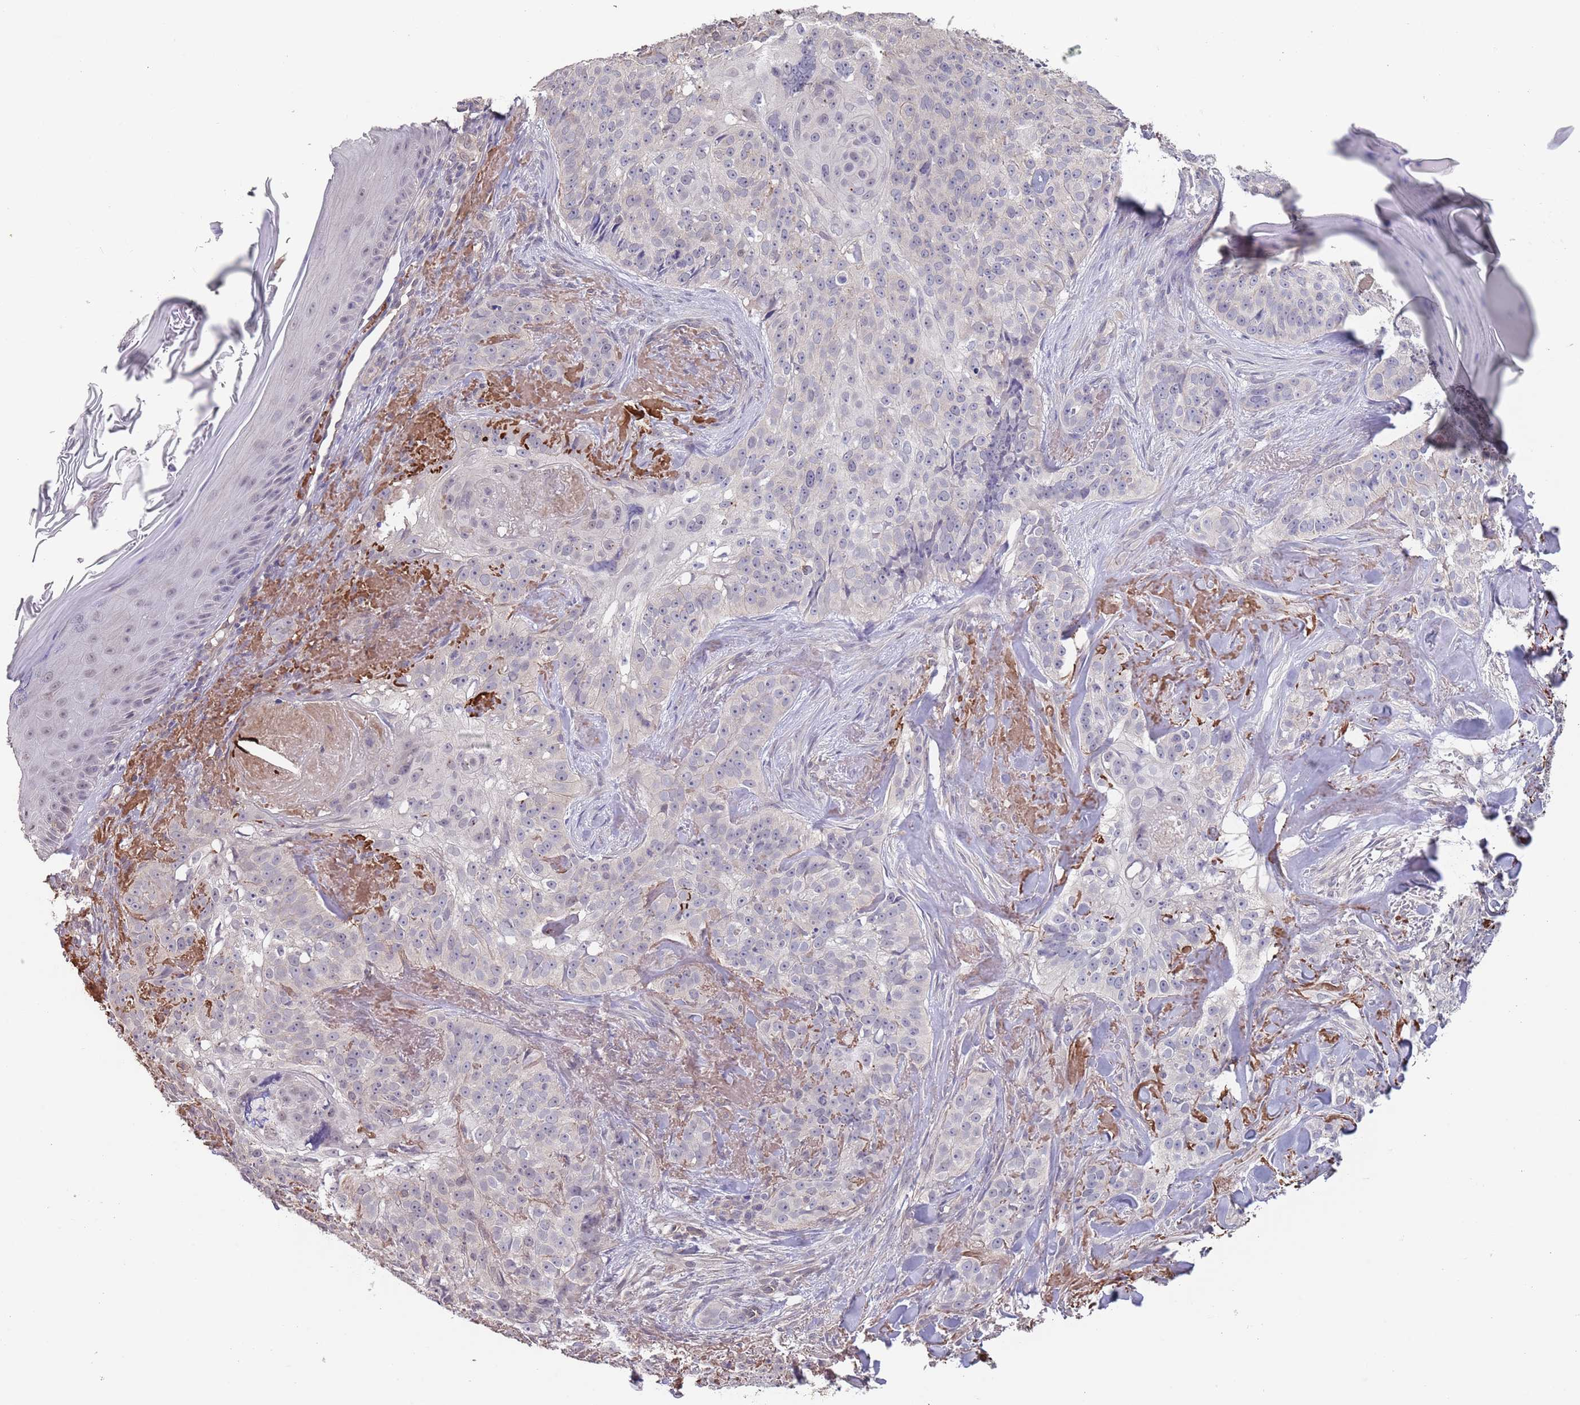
{"staining": {"intensity": "negative", "quantity": "none", "location": "none"}, "tissue": "skin cancer", "cell_type": "Tumor cells", "image_type": "cancer", "snomed": [{"axis": "morphology", "description": "Basal cell carcinoma"}, {"axis": "topography", "description": "Skin"}], "caption": "There is no significant expression in tumor cells of basal cell carcinoma (skin). Brightfield microscopy of IHC stained with DAB (brown) and hematoxylin (blue), captured at high magnification.", "gene": "RNF169", "patient": {"sex": "female", "age": 92}}